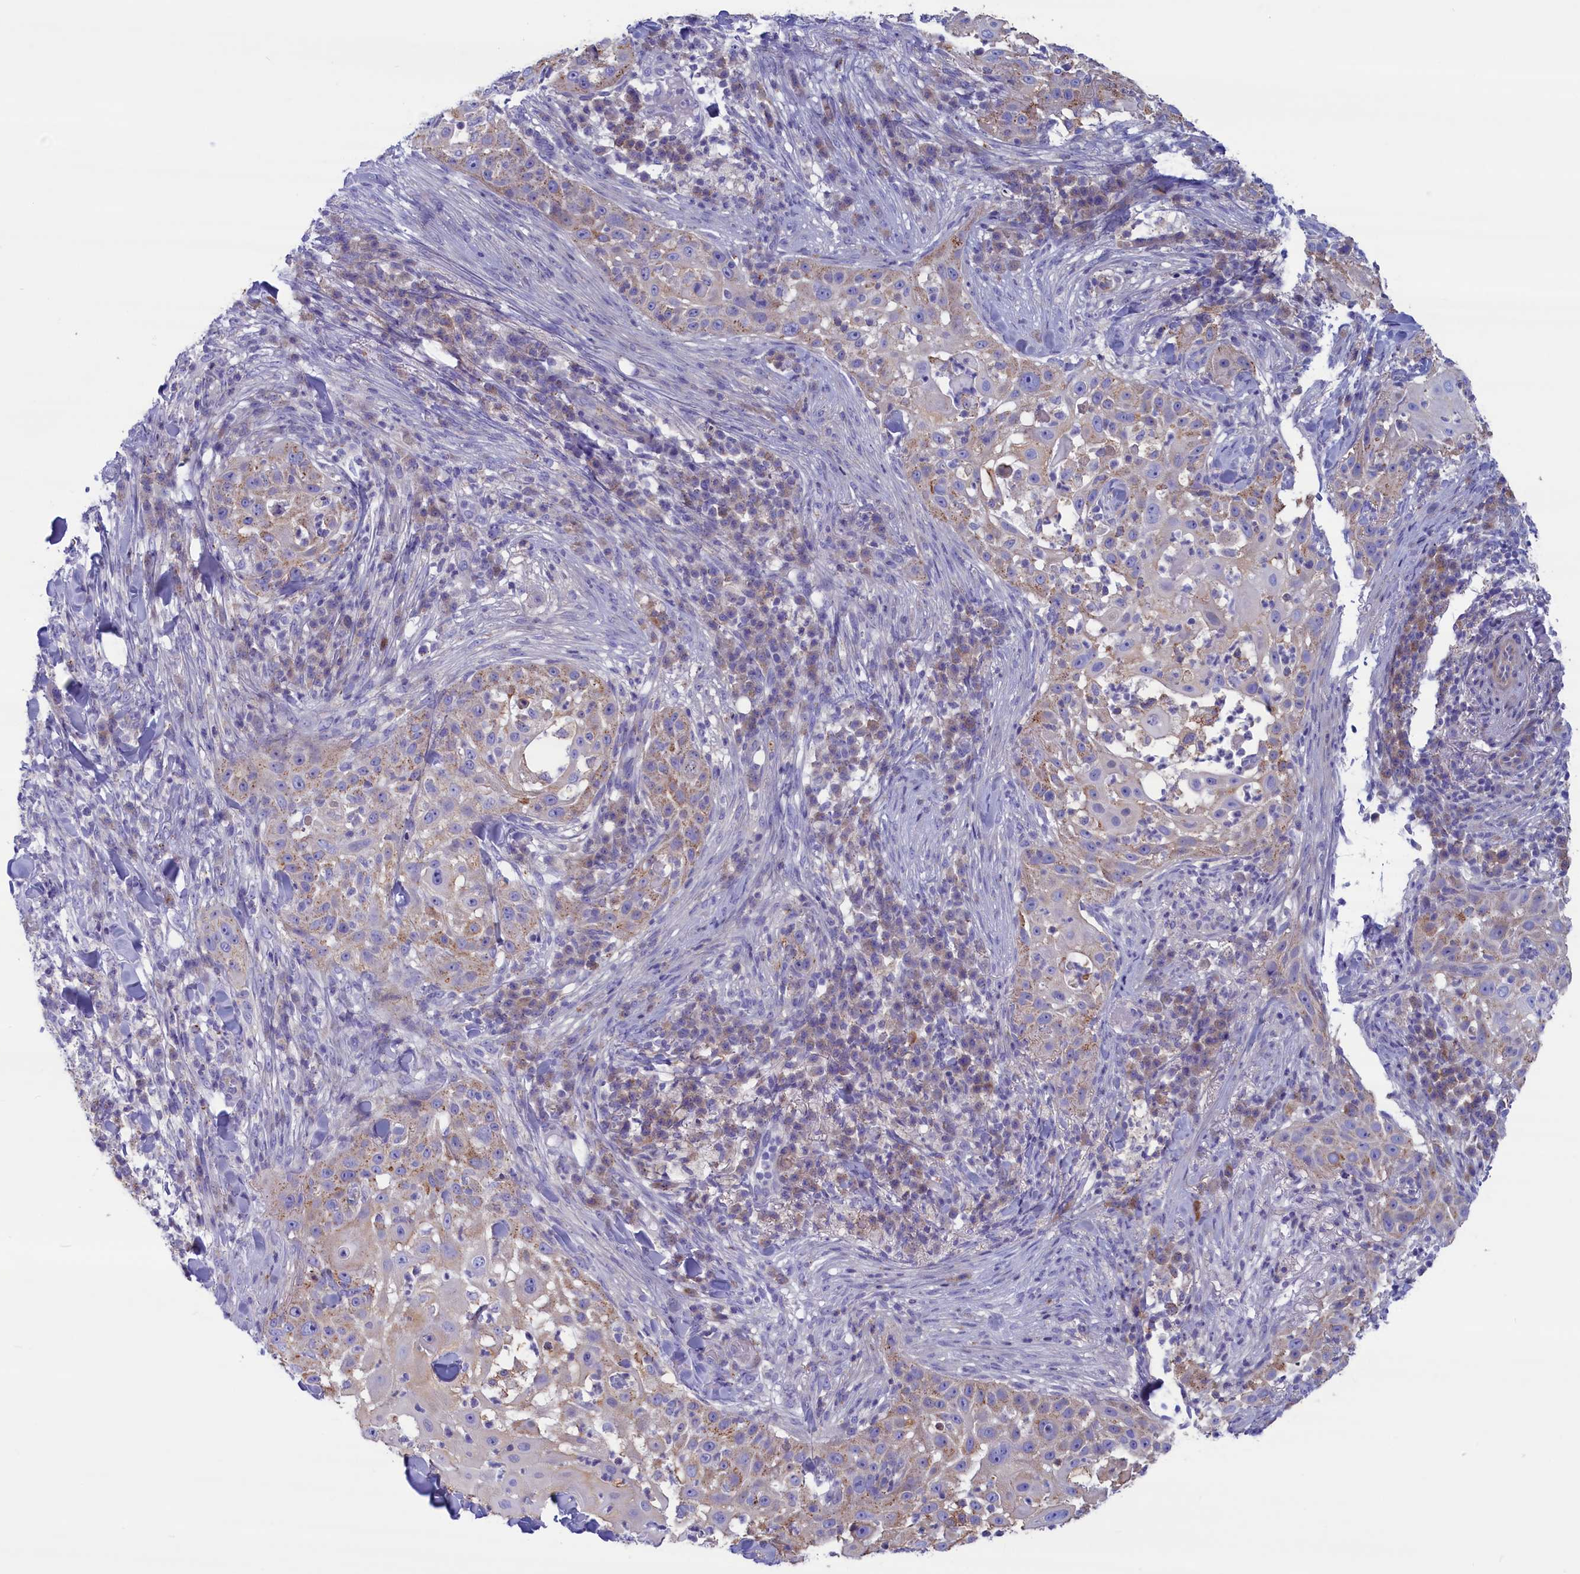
{"staining": {"intensity": "weak", "quantity": "<25%", "location": "cytoplasmic/membranous"}, "tissue": "skin cancer", "cell_type": "Tumor cells", "image_type": "cancer", "snomed": [{"axis": "morphology", "description": "Squamous cell carcinoma, NOS"}, {"axis": "topography", "description": "Skin"}], "caption": "Skin cancer was stained to show a protein in brown. There is no significant staining in tumor cells. (DAB immunohistochemistry with hematoxylin counter stain).", "gene": "MPV17L2", "patient": {"sex": "female", "age": 44}}